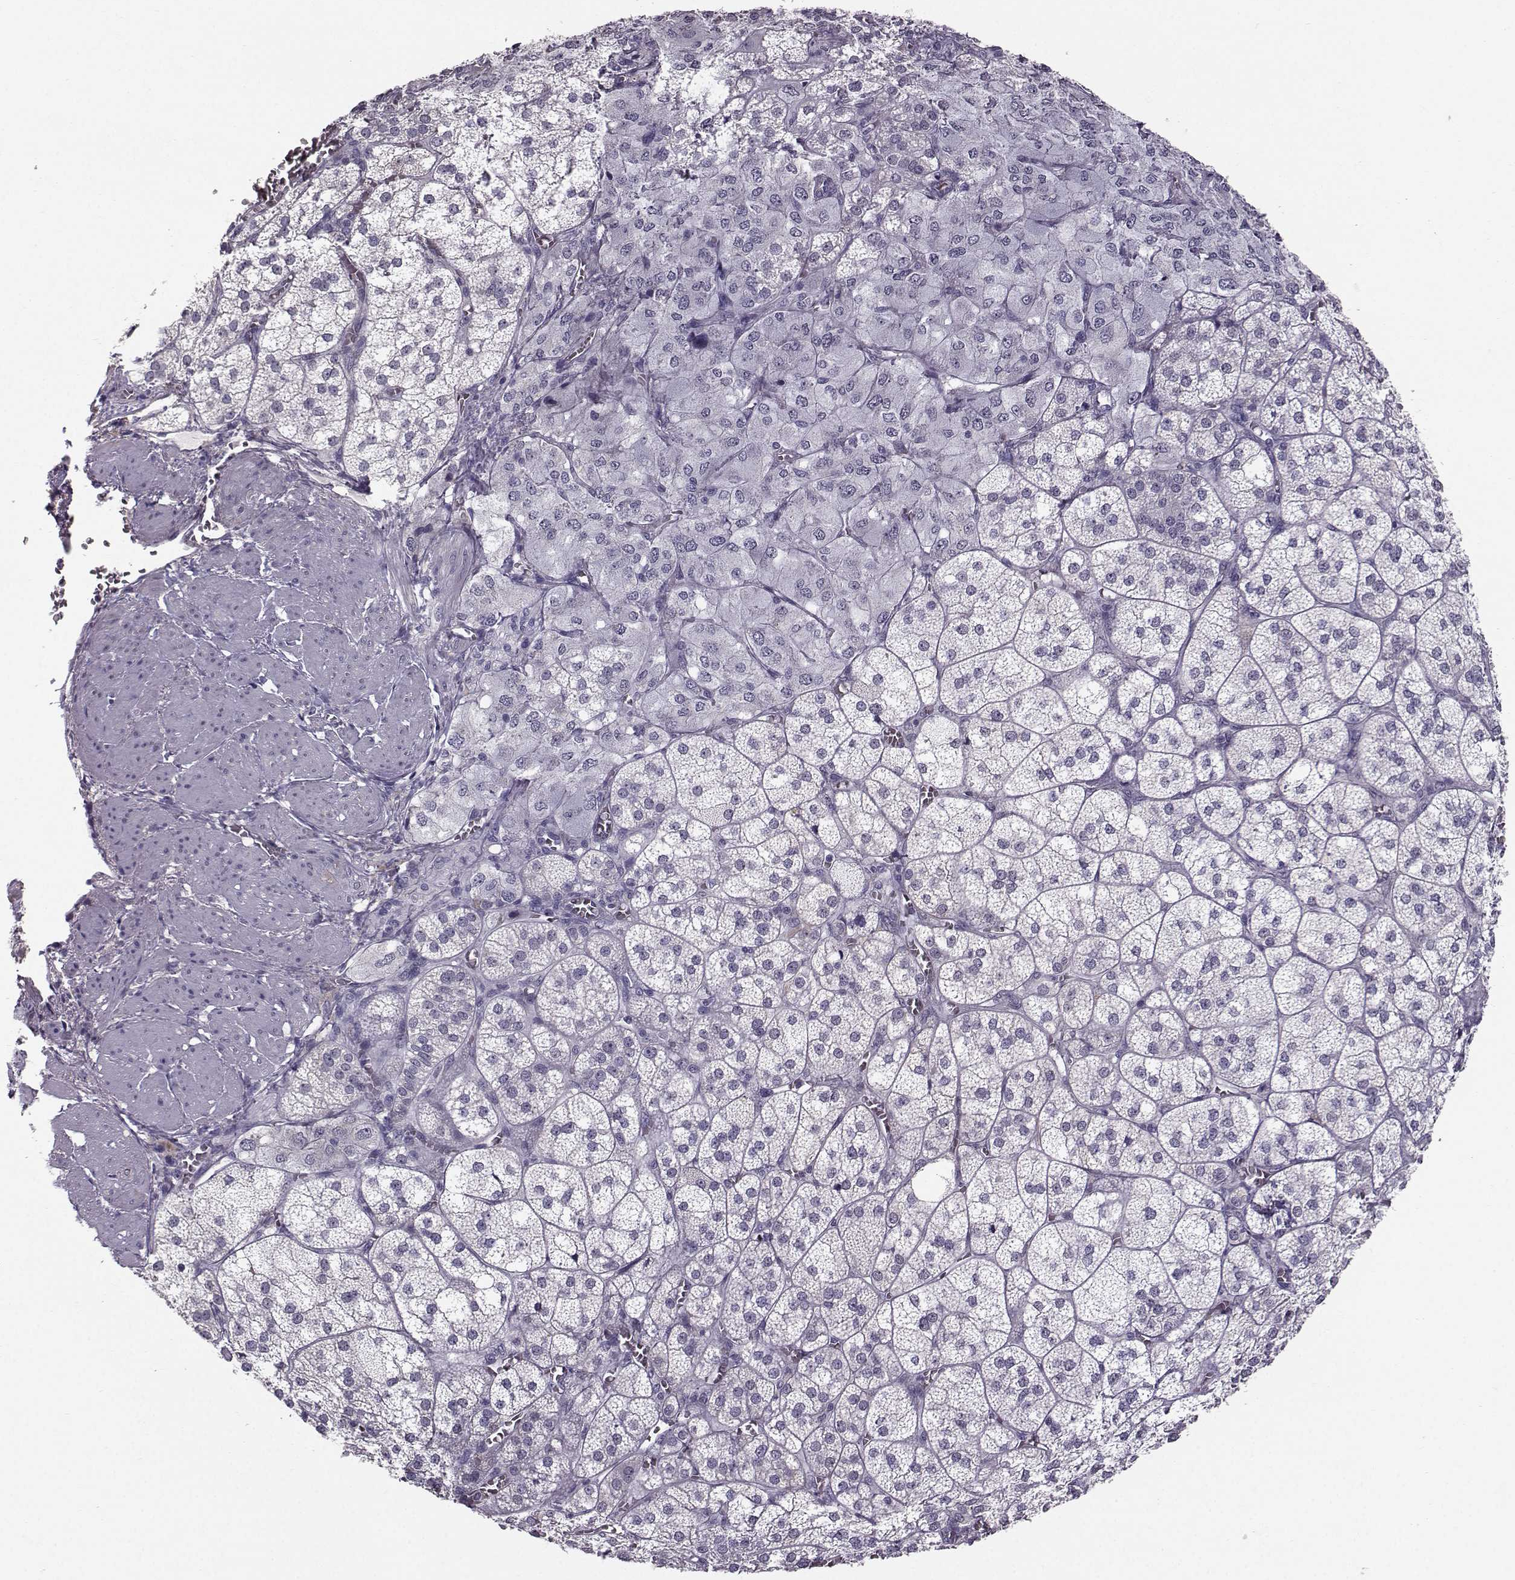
{"staining": {"intensity": "weak", "quantity": "<25%", "location": "cytoplasmic/membranous"}, "tissue": "adrenal gland", "cell_type": "Glandular cells", "image_type": "normal", "snomed": [{"axis": "morphology", "description": "Normal tissue, NOS"}, {"axis": "topography", "description": "Adrenal gland"}], "caption": "Glandular cells show no significant positivity in unremarkable adrenal gland. (Stains: DAB immunohistochemistry with hematoxylin counter stain, Microscopy: brightfield microscopy at high magnification).", "gene": "TSPYL5", "patient": {"sex": "female", "age": 60}}